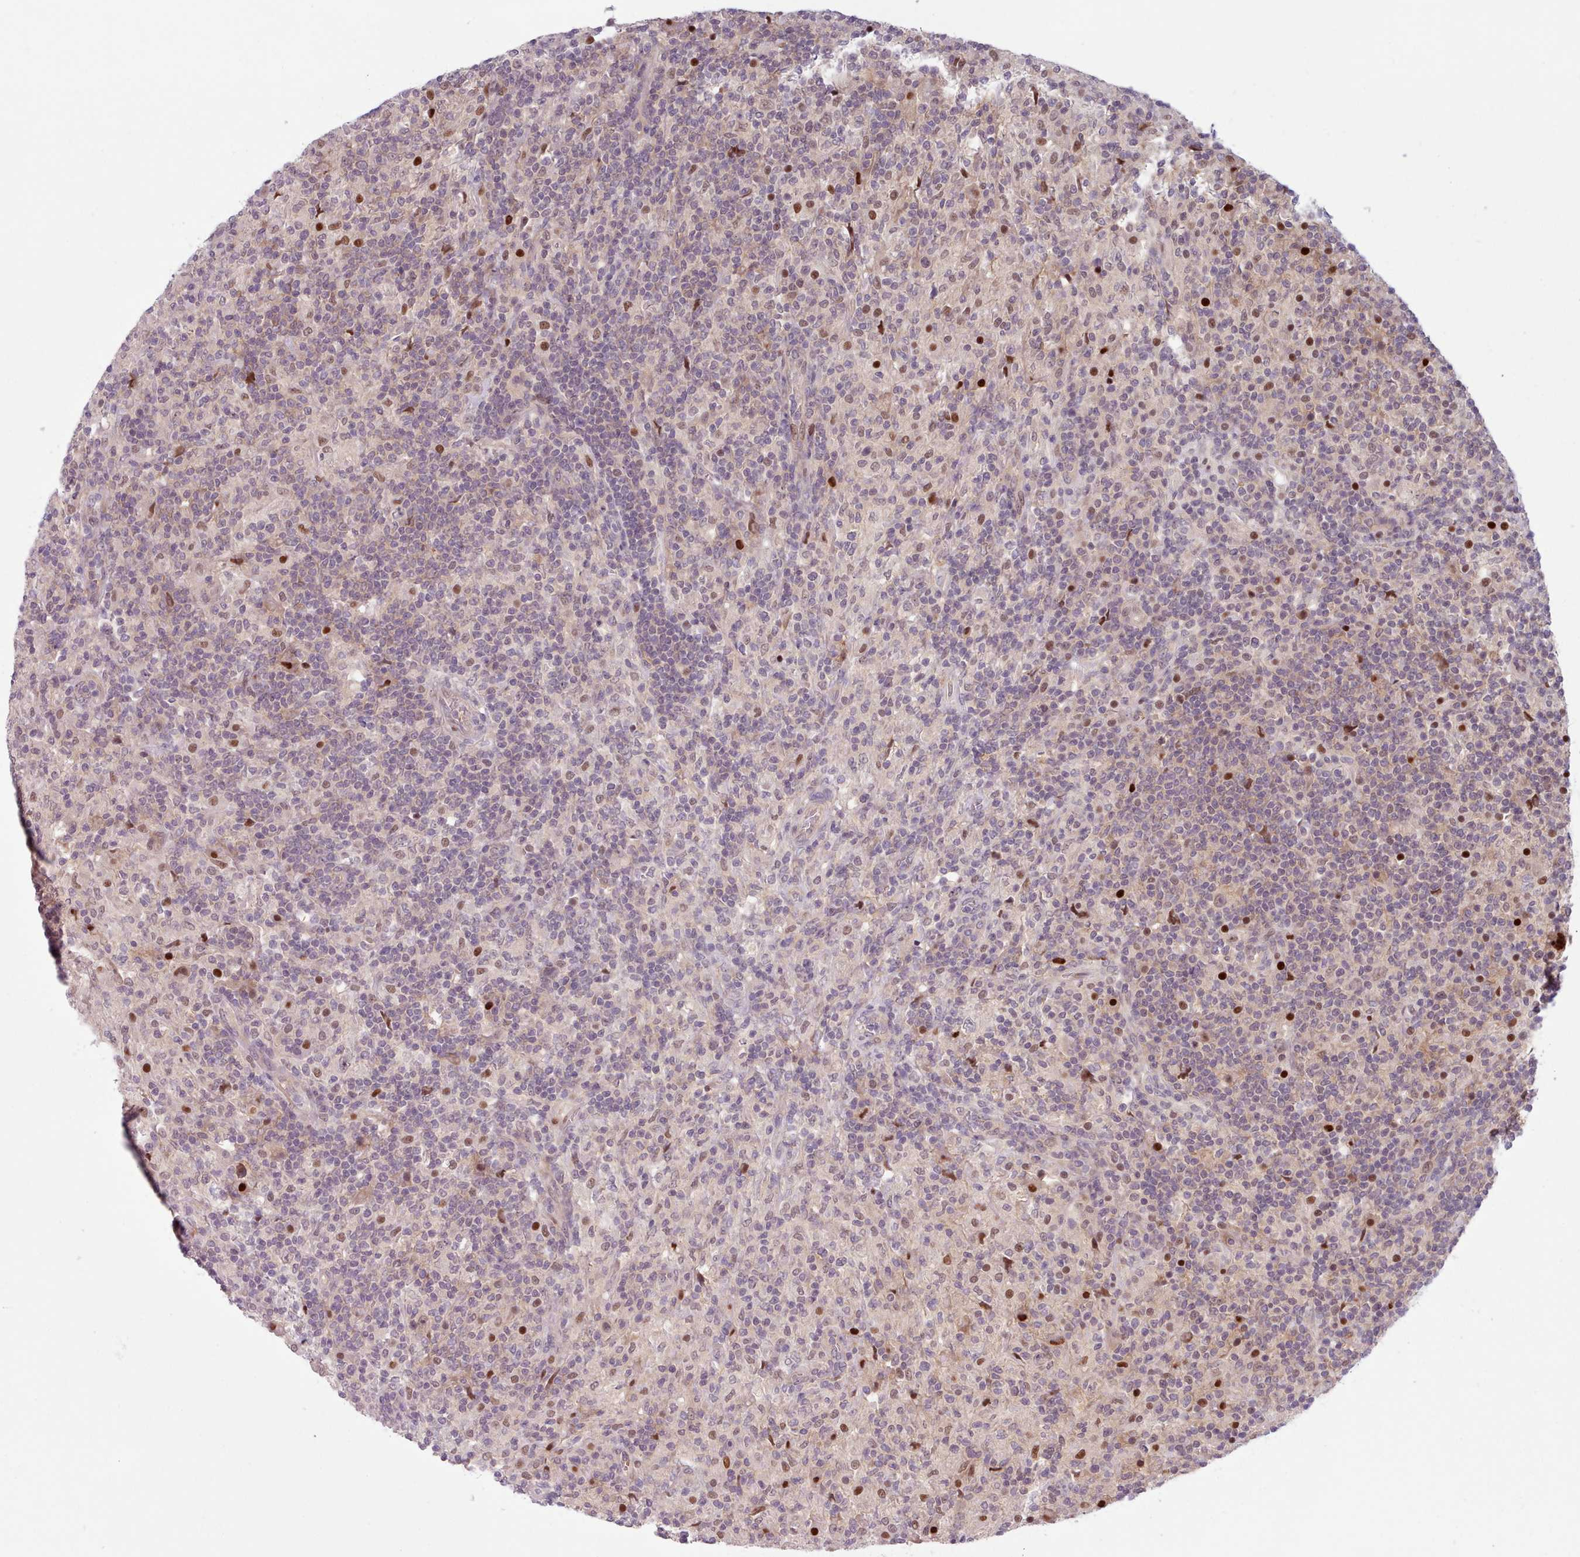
{"staining": {"intensity": "negative", "quantity": "none", "location": "none"}, "tissue": "lymphoma", "cell_type": "Tumor cells", "image_type": "cancer", "snomed": [{"axis": "morphology", "description": "Hodgkin's disease, NOS"}, {"axis": "topography", "description": "Lymph node"}], "caption": "Hodgkin's disease stained for a protein using immunohistochemistry (IHC) shows no staining tumor cells.", "gene": "KBTBD7", "patient": {"sex": "male", "age": 70}}